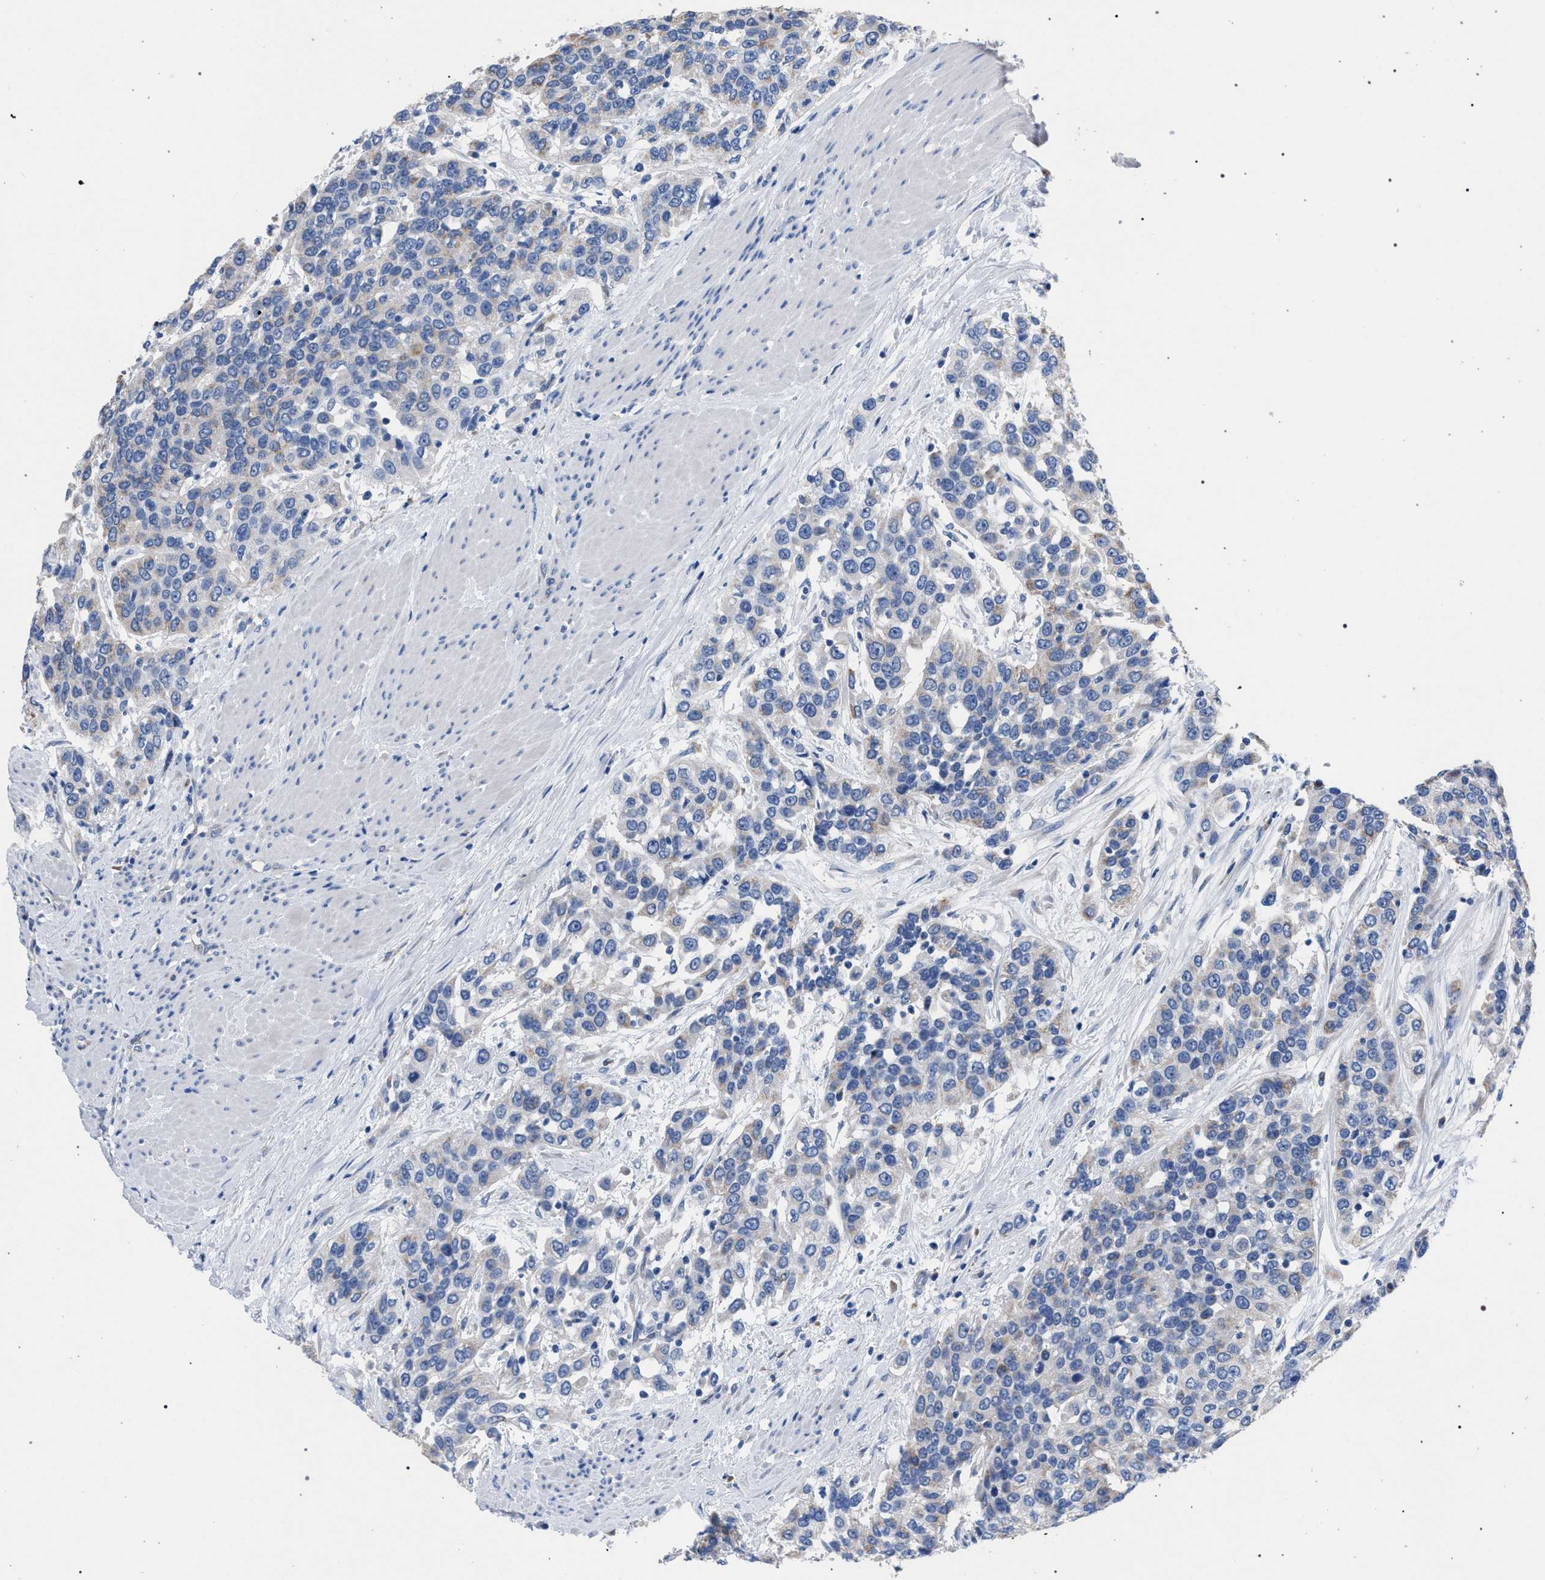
{"staining": {"intensity": "negative", "quantity": "none", "location": "none"}, "tissue": "urothelial cancer", "cell_type": "Tumor cells", "image_type": "cancer", "snomed": [{"axis": "morphology", "description": "Urothelial carcinoma, High grade"}, {"axis": "topography", "description": "Urinary bladder"}], "caption": "The image reveals no significant staining in tumor cells of urothelial cancer. (Stains: DAB immunohistochemistry (IHC) with hematoxylin counter stain, Microscopy: brightfield microscopy at high magnification).", "gene": "CRYZ", "patient": {"sex": "female", "age": 80}}